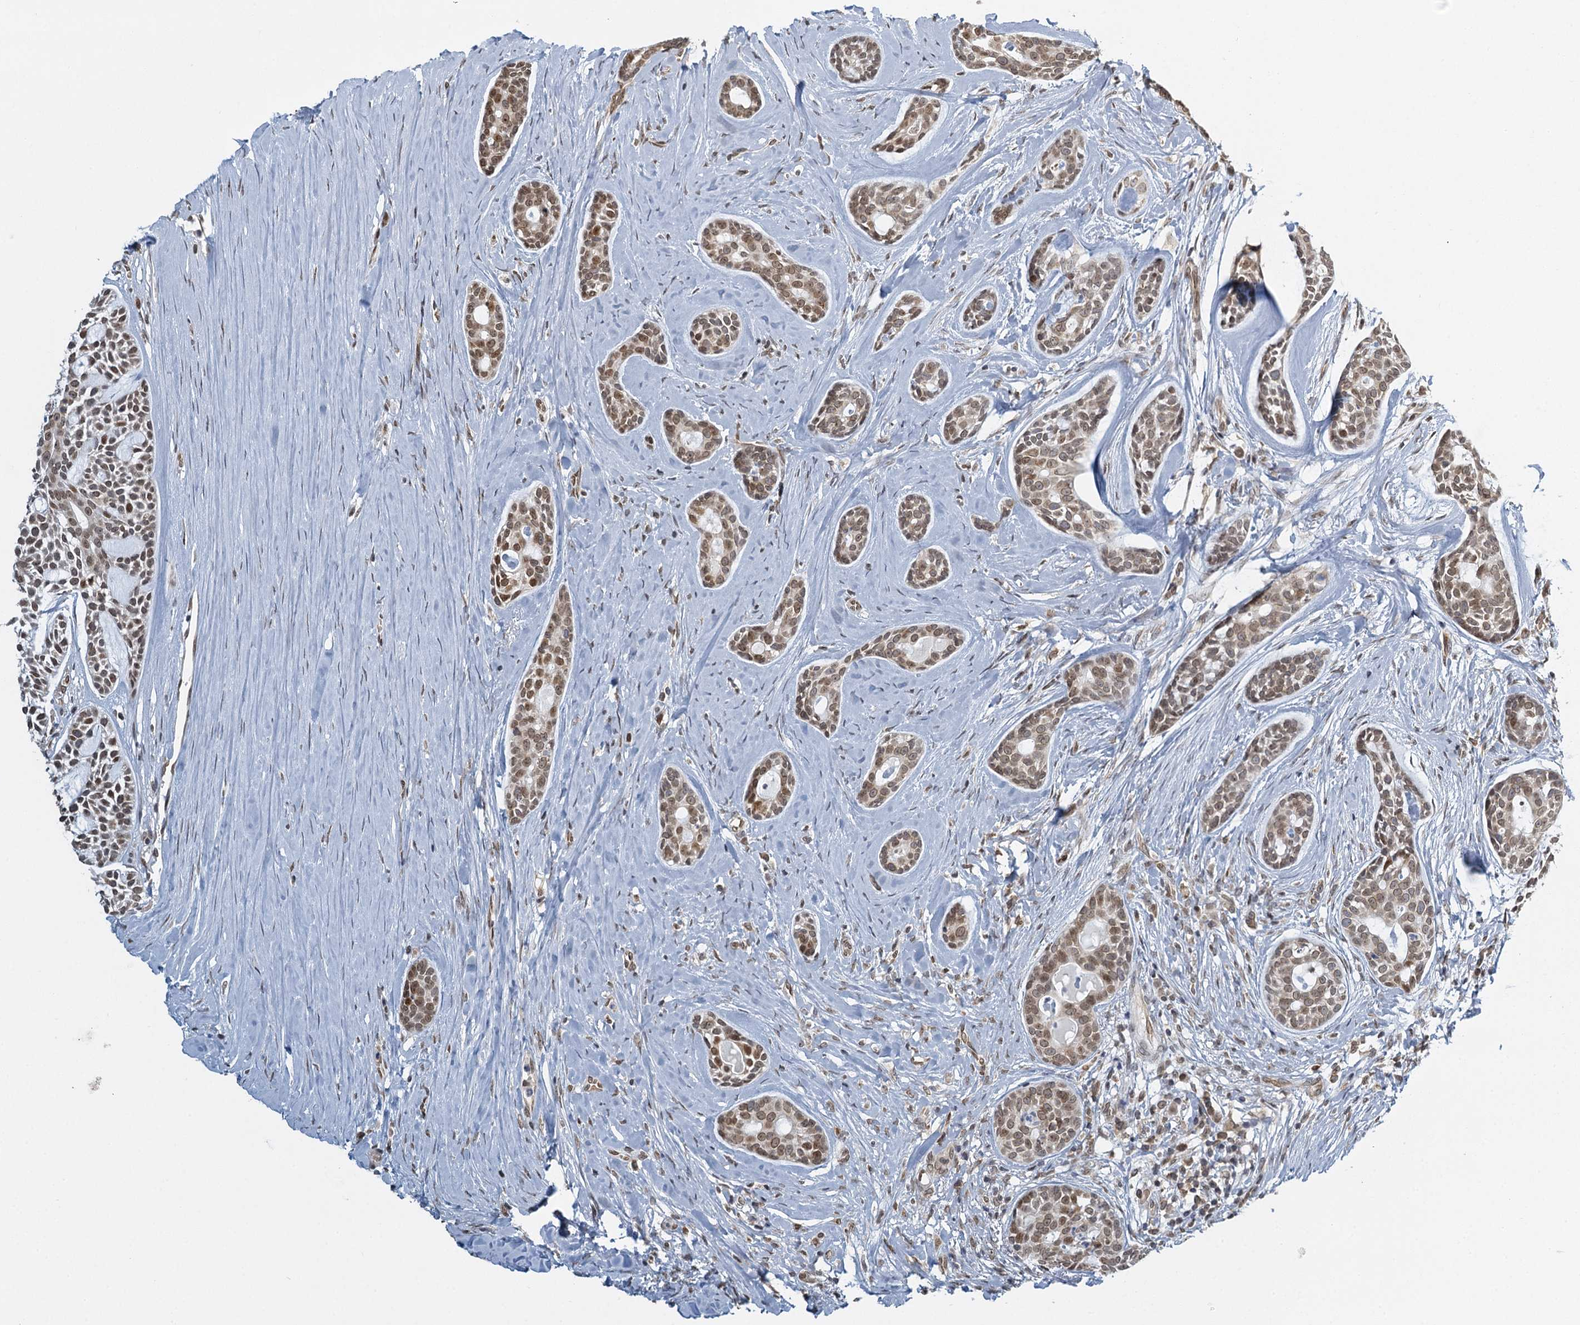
{"staining": {"intensity": "moderate", "quantity": ">75%", "location": "nuclear"}, "tissue": "head and neck cancer", "cell_type": "Tumor cells", "image_type": "cancer", "snomed": [{"axis": "morphology", "description": "Adenocarcinoma, NOS"}, {"axis": "topography", "description": "Subcutis"}, {"axis": "topography", "description": "Head-Neck"}], "caption": "Adenocarcinoma (head and neck) stained for a protein (brown) shows moderate nuclear positive staining in about >75% of tumor cells.", "gene": "TREX1", "patient": {"sex": "female", "age": 73}}